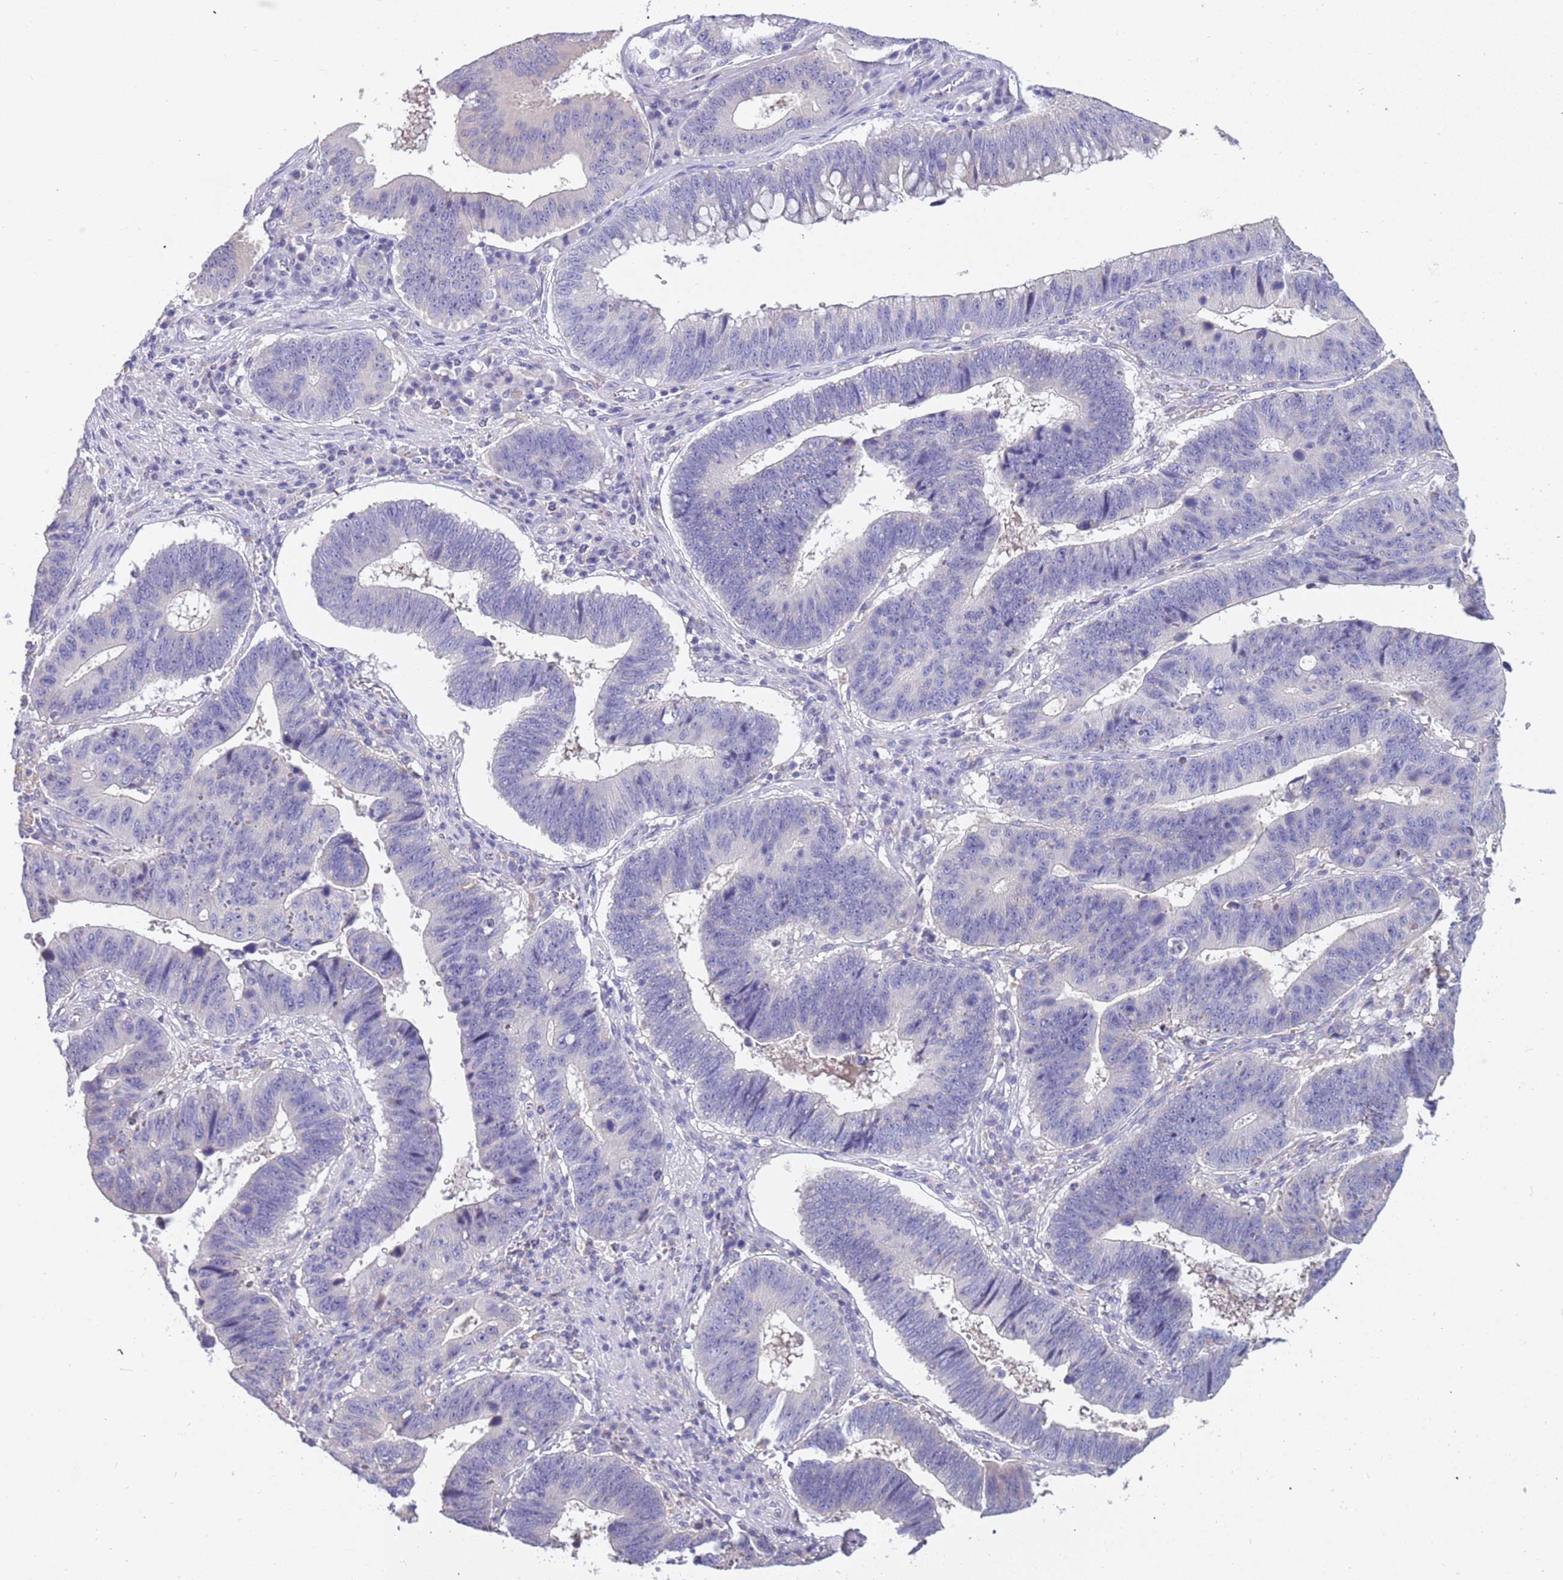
{"staining": {"intensity": "negative", "quantity": "none", "location": "none"}, "tissue": "stomach cancer", "cell_type": "Tumor cells", "image_type": "cancer", "snomed": [{"axis": "morphology", "description": "Adenocarcinoma, NOS"}, {"axis": "topography", "description": "Stomach"}], "caption": "Protein analysis of stomach cancer (adenocarcinoma) demonstrates no significant positivity in tumor cells.", "gene": "RHCG", "patient": {"sex": "male", "age": 59}}